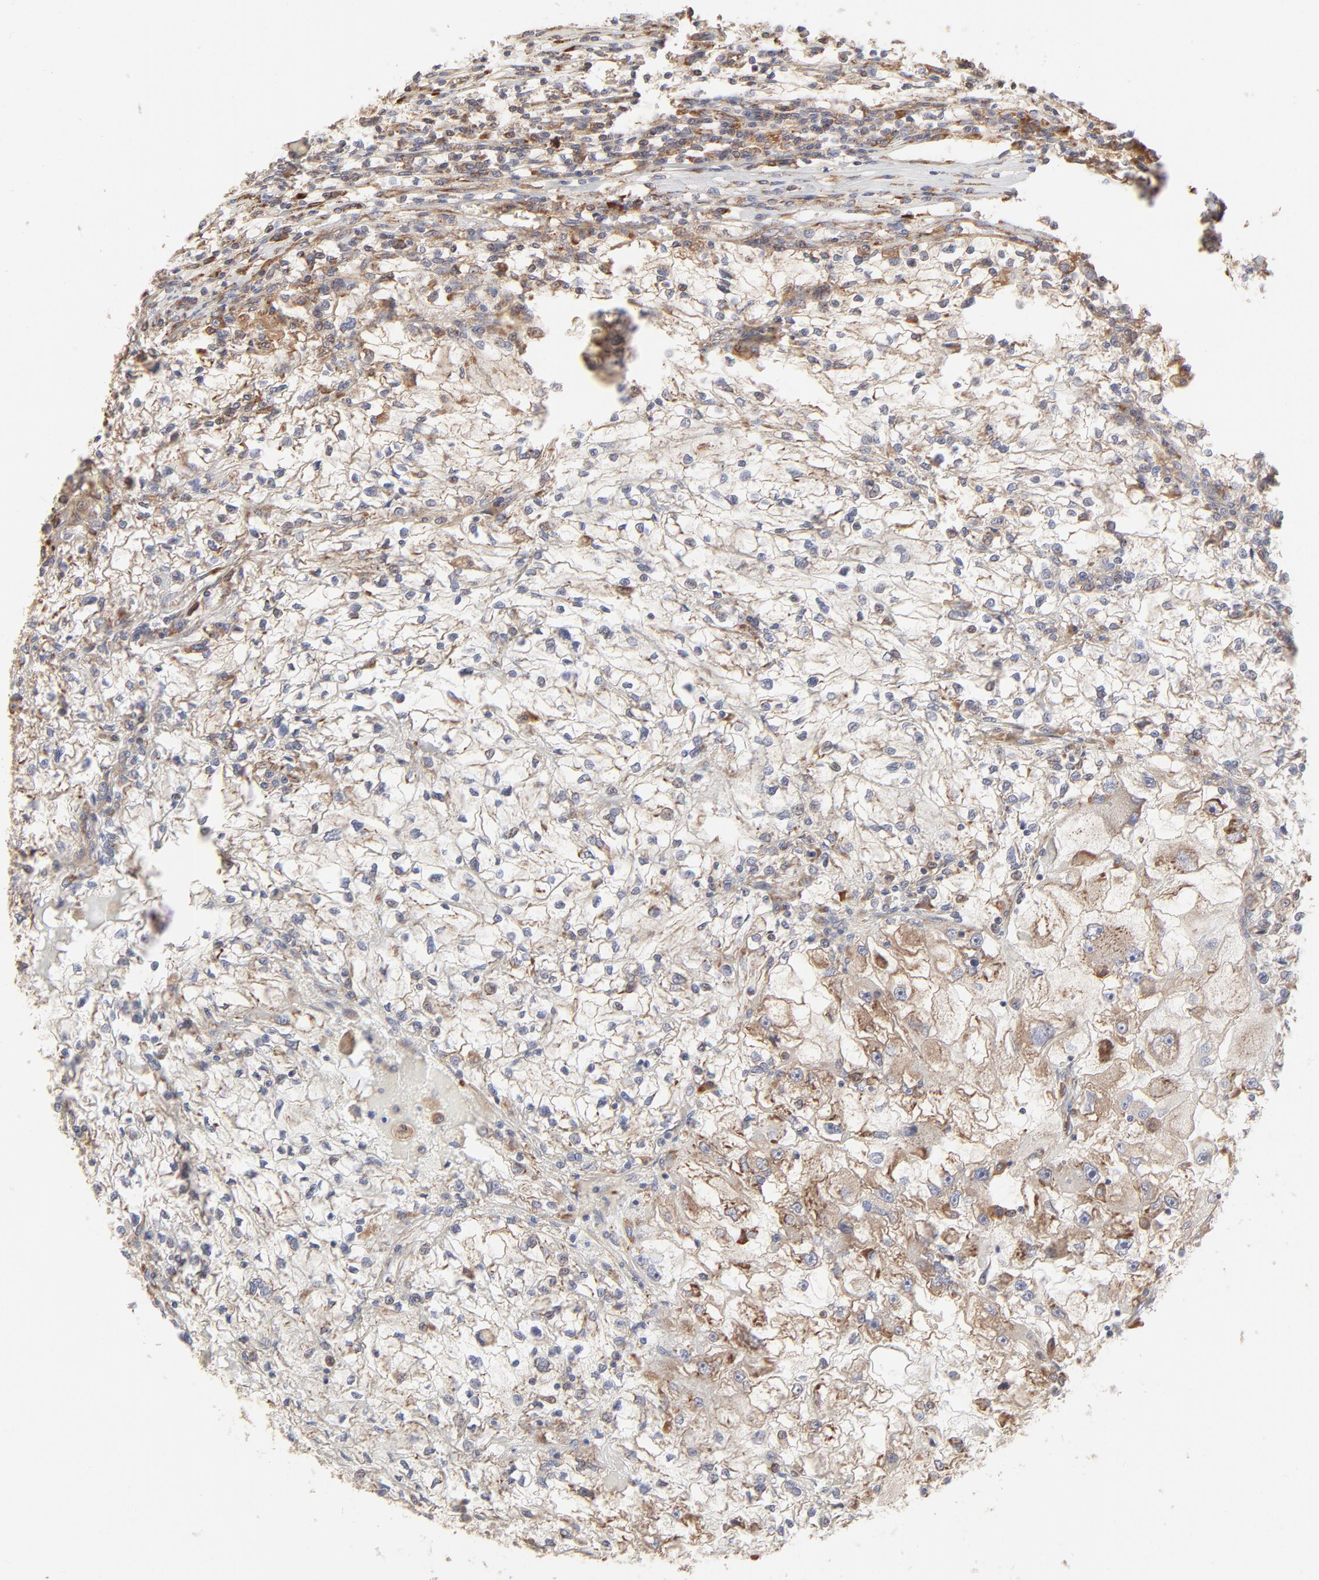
{"staining": {"intensity": "weak", "quantity": "25%-75%", "location": "cytoplasmic/membranous"}, "tissue": "renal cancer", "cell_type": "Tumor cells", "image_type": "cancer", "snomed": [{"axis": "morphology", "description": "Adenocarcinoma, NOS"}, {"axis": "topography", "description": "Kidney"}], "caption": "The immunohistochemical stain labels weak cytoplasmic/membranous expression in tumor cells of renal cancer (adenocarcinoma) tissue.", "gene": "RPS20", "patient": {"sex": "female", "age": 83}}